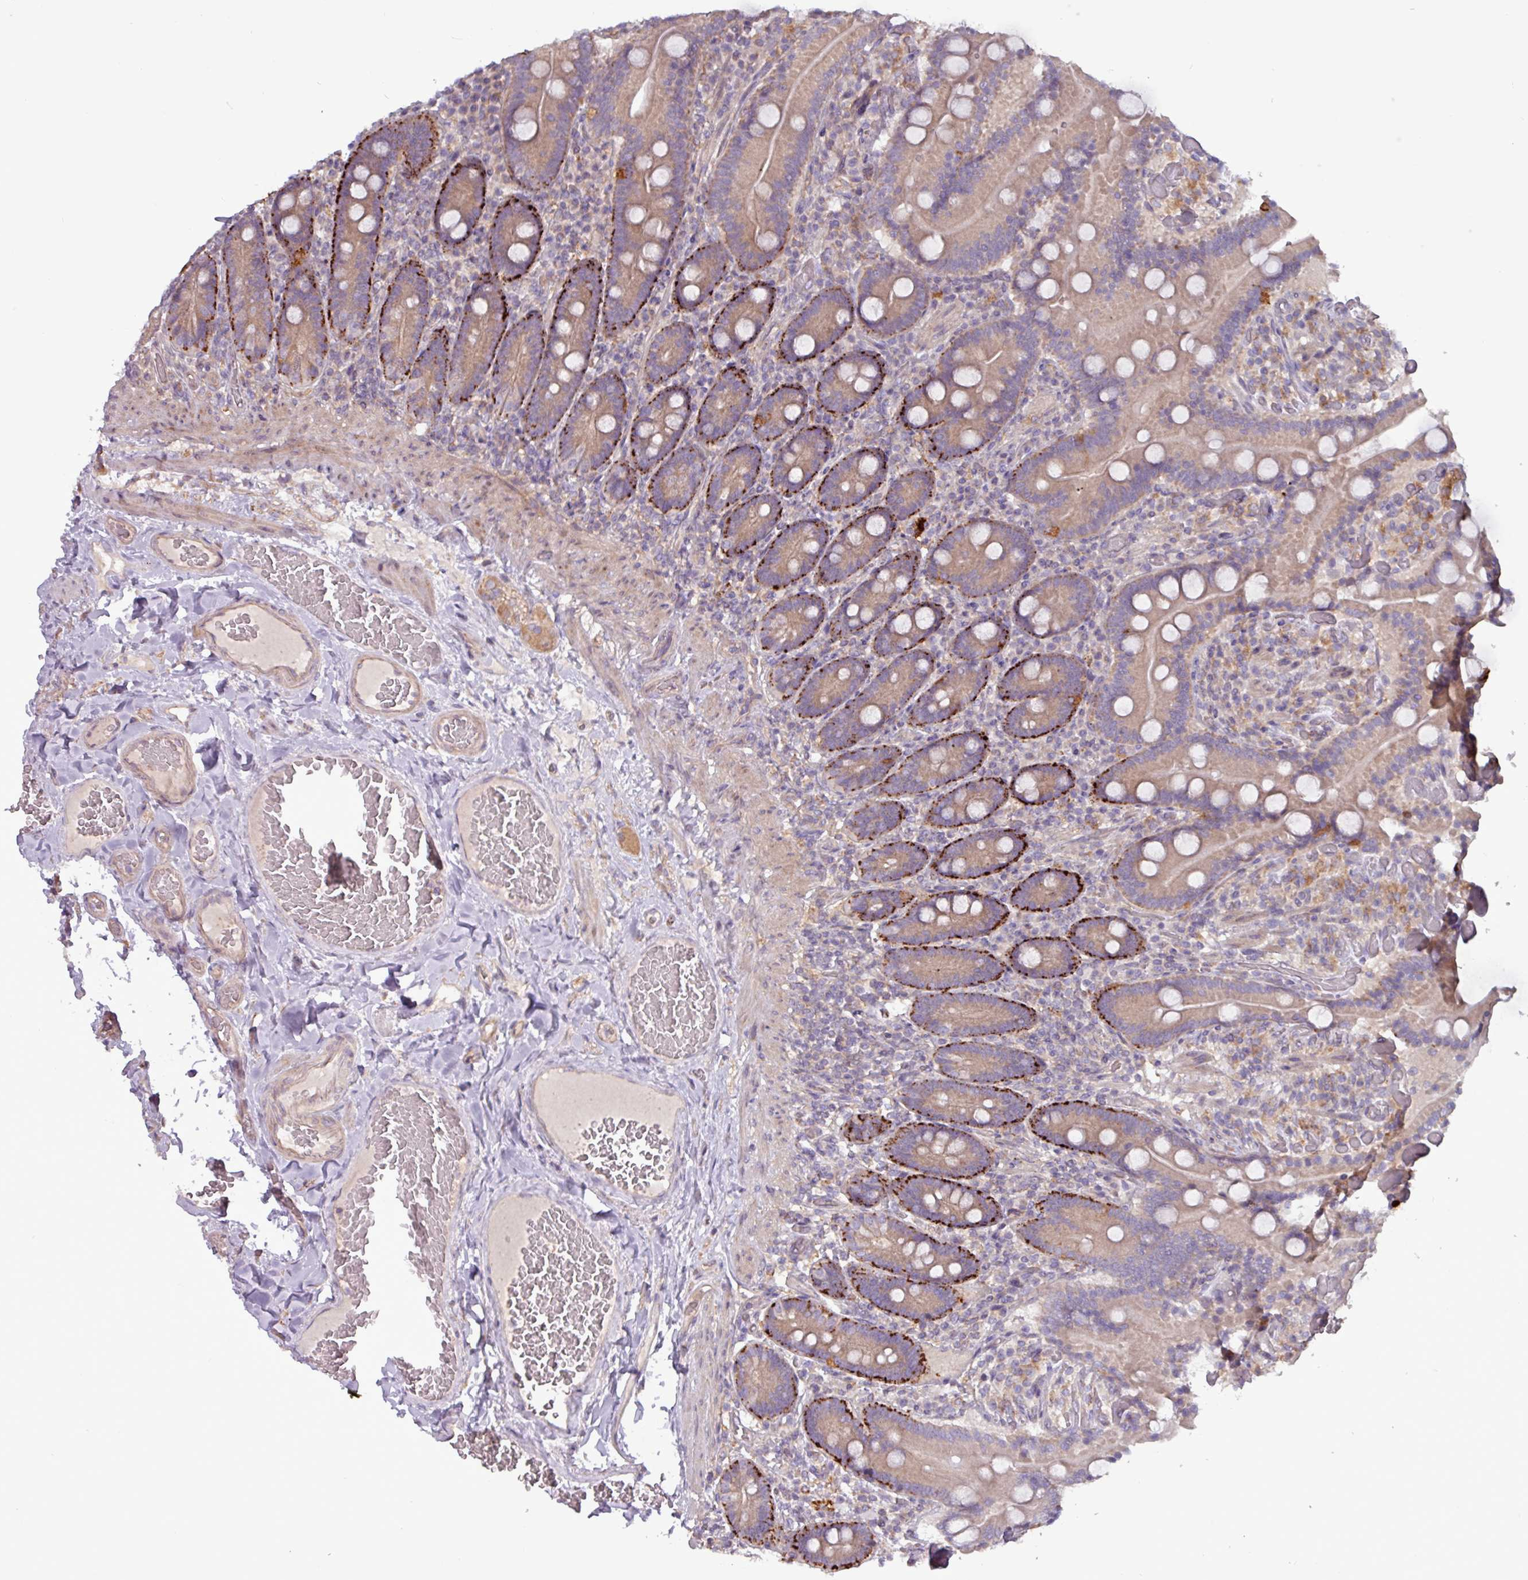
{"staining": {"intensity": "moderate", "quantity": "25%-75%", "location": "cytoplasmic/membranous"}, "tissue": "duodenum", "cell_type": "Glandular cells", "image_type": "normal", "snomed": [{"axis": "morphology", "description": "Normal tissue, NOS"}, {"axis": "topography", "description": "Duodenum"}], "caption": "Protein staining of unremarkable duodenum exhibits moderate cytoplasmic/membranous staining in about 25%-75% of glandular cells. Nuclei are stained in blue.", "gene": "PLIN2", "patient": {"sex": "female", "age": 62}}